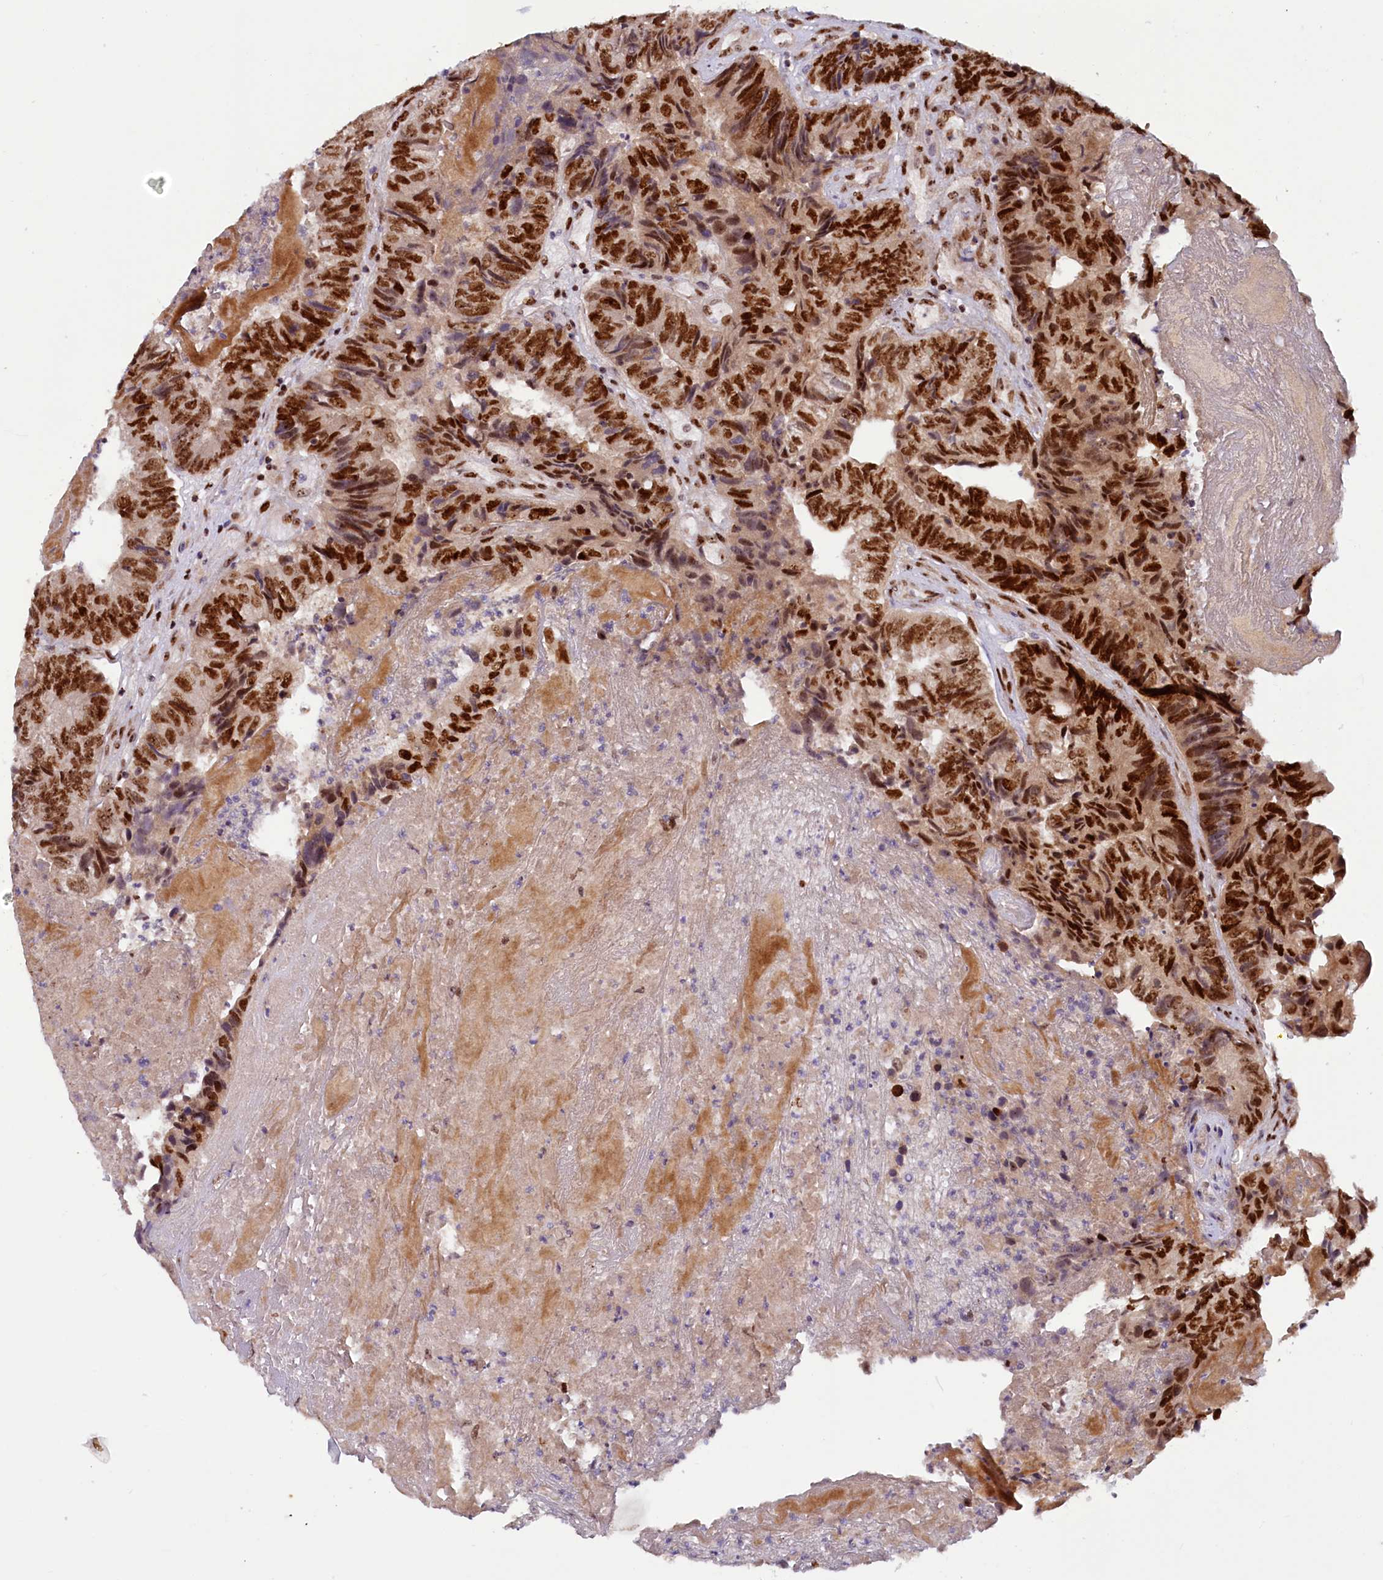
{"staining": {"intensity": "strong", "quantity": ">75%", "location": "nuclear"}, "tissue": "colorectal cancer", "cell_type": "Tumor cells", "image_type": "cancer", "snomed": [{"axis": "morphology", "description": "Adenocarcinoma, NOS"}, {"axis": "topography", "description": "Colon"}], "caption": "A high-resolution histopathology image shows immunohistochemistry staining of colorectal adenocarcinoma, which exhibits strong nuclear staining in about >75% of tumor cells.", "gene": "TCOF1", "patient": {"sex": "female", "age": 67}}